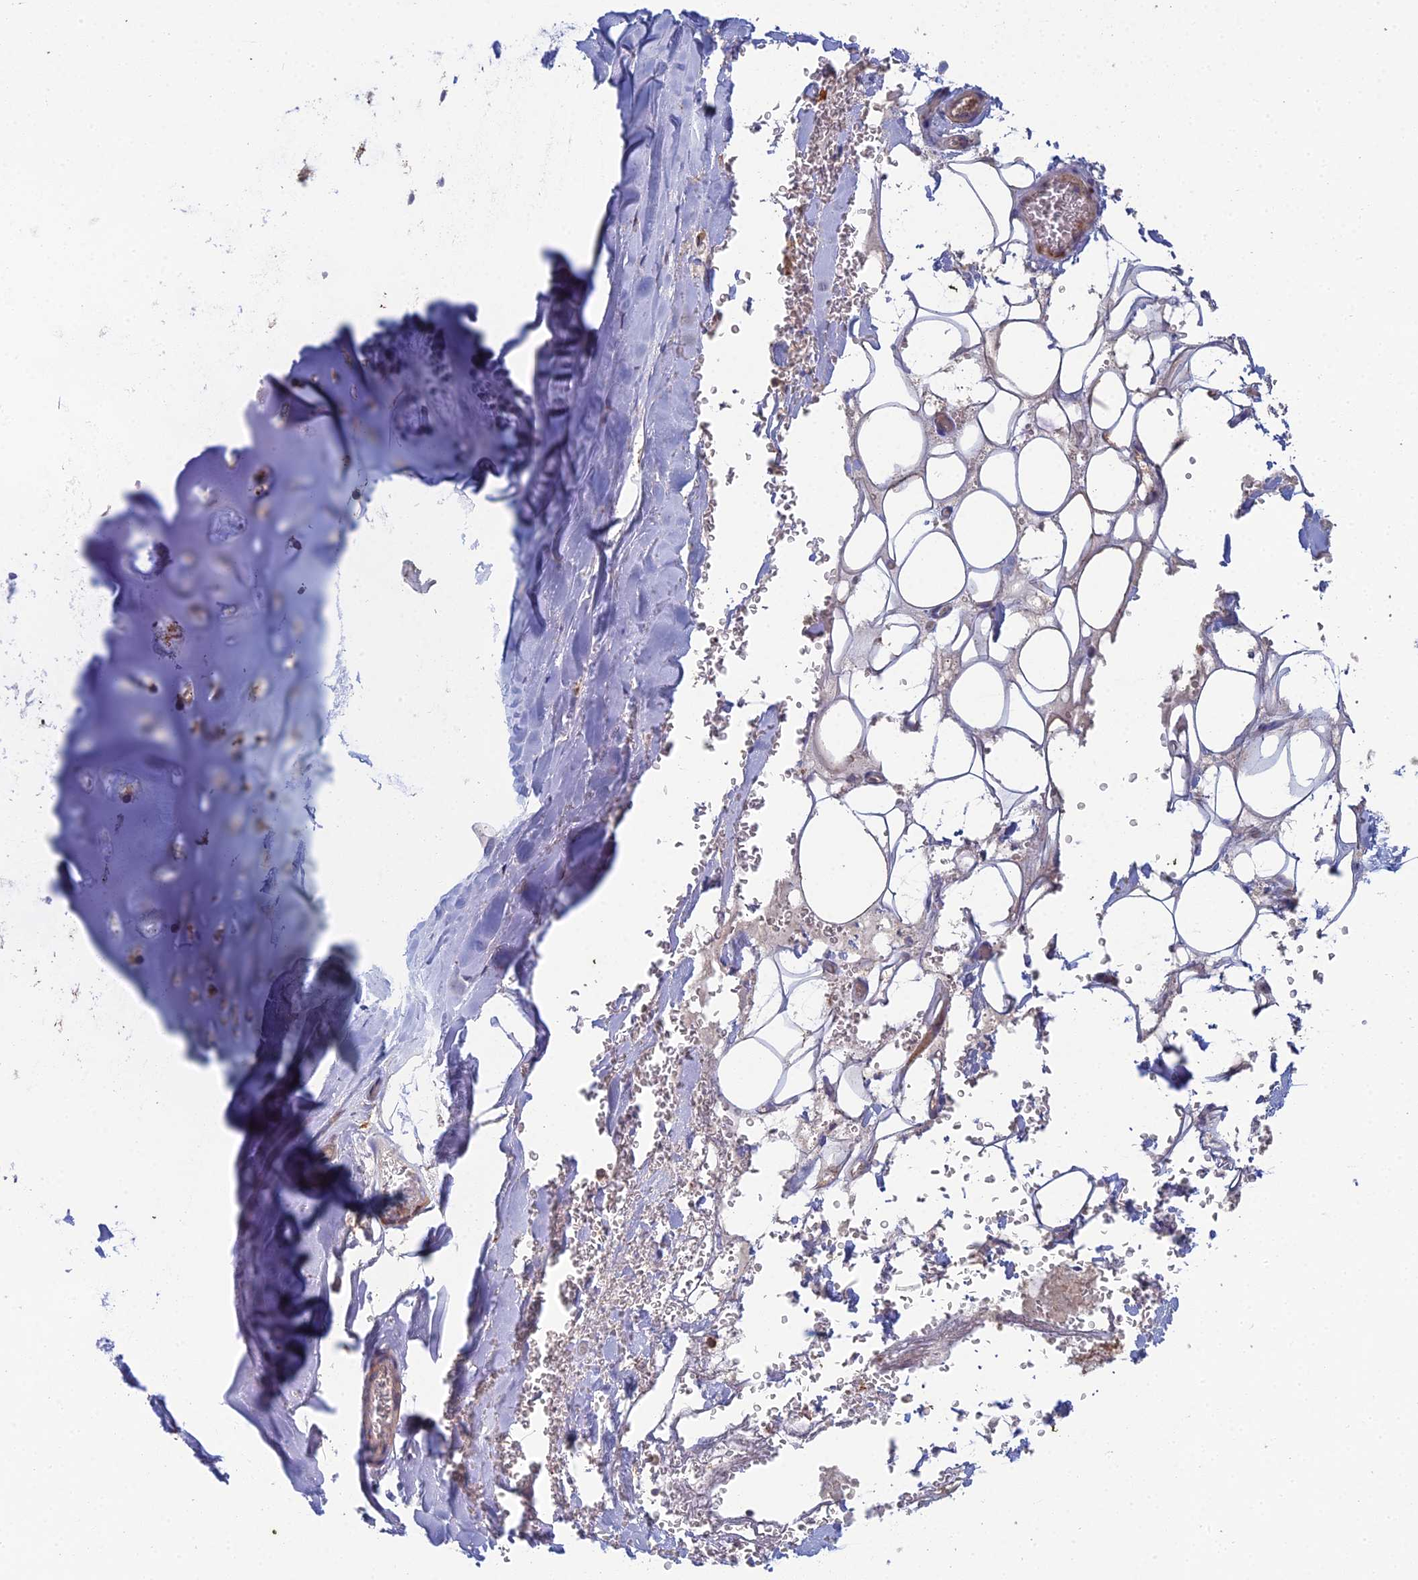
{"staining": {"intensity": "weak", "quantity": "25%-75%", "location": "cytoplasmic/membranous"}, "tissue": "adipose tissue", "cell_type": "Adipocytes", "image_type": "normal", "snomed": [{"axis": "morphology", "description": "Normal tissue, NOS"}, {"axis": "topography", "description": "Cartilage tissue"}], "caption": "Unremarkable adipose tissue displays weak cytoplasmic/membranous positivity in about 25%-75% of adipocytes.", "gene": "TRAPPC6A", "patient": {"sex": "female", "age": 63}}